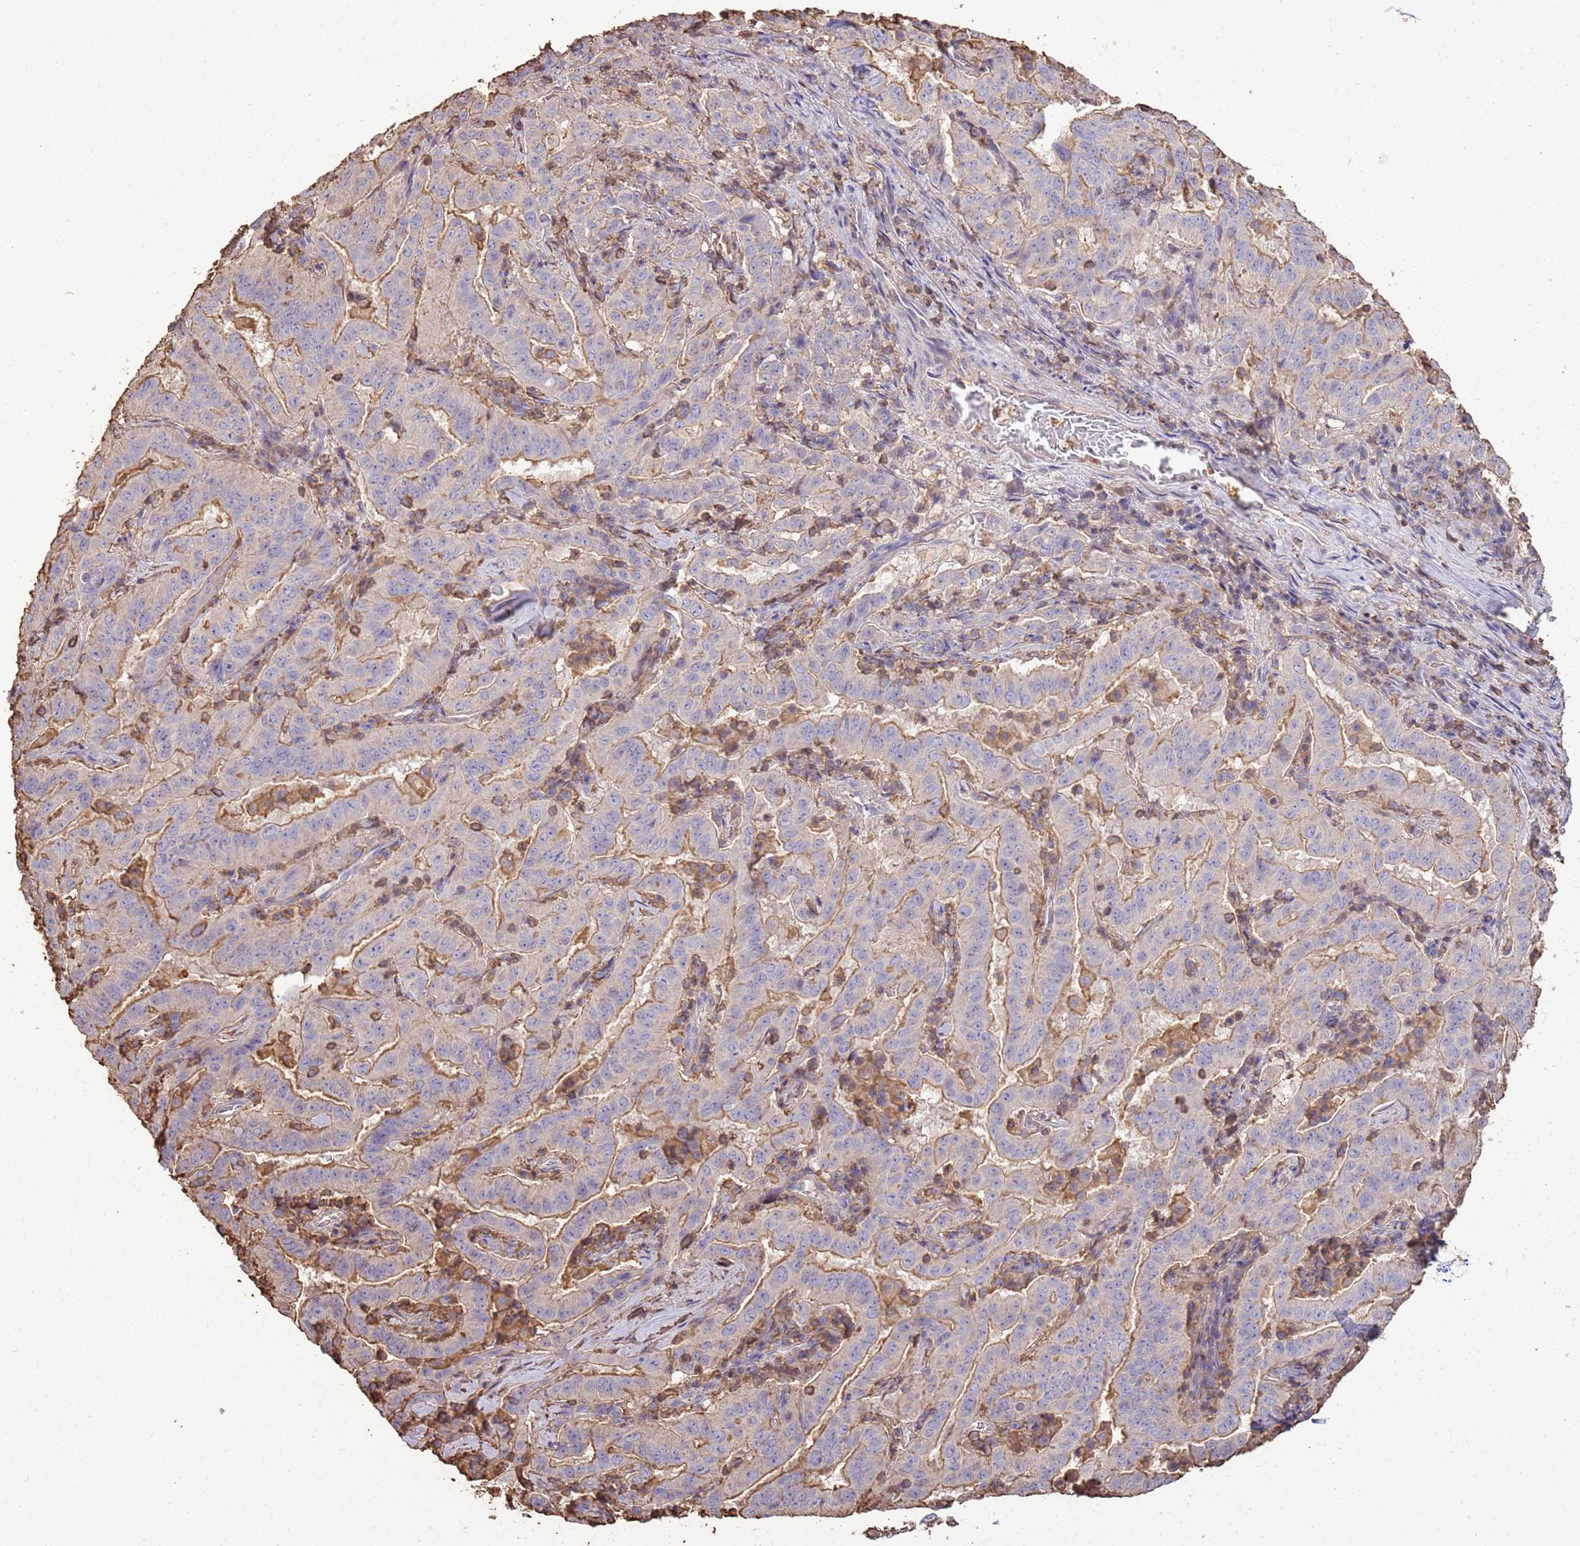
{"staining": {"intensity": "moderate", "quantity": "25%-75%", "location": "cytoplasmic/membranous"}, "tissue": "pancreatic cancer", "cell_type": "Tumor cells", "image_type": "cancer", "snomed": [{"axis": "morphology", "description": "Adenocarcinoma, NOS"}, {"axis": "topography", "description": "Pancreas"}], "caption": "Protein staining of pancreatic cancer tissue reveals moderate cytoplasmic/membranous staining in about 25%-75% of tumor cells.", "gene": "ARL10", "patient": {"sex": "male", "age": 63}}